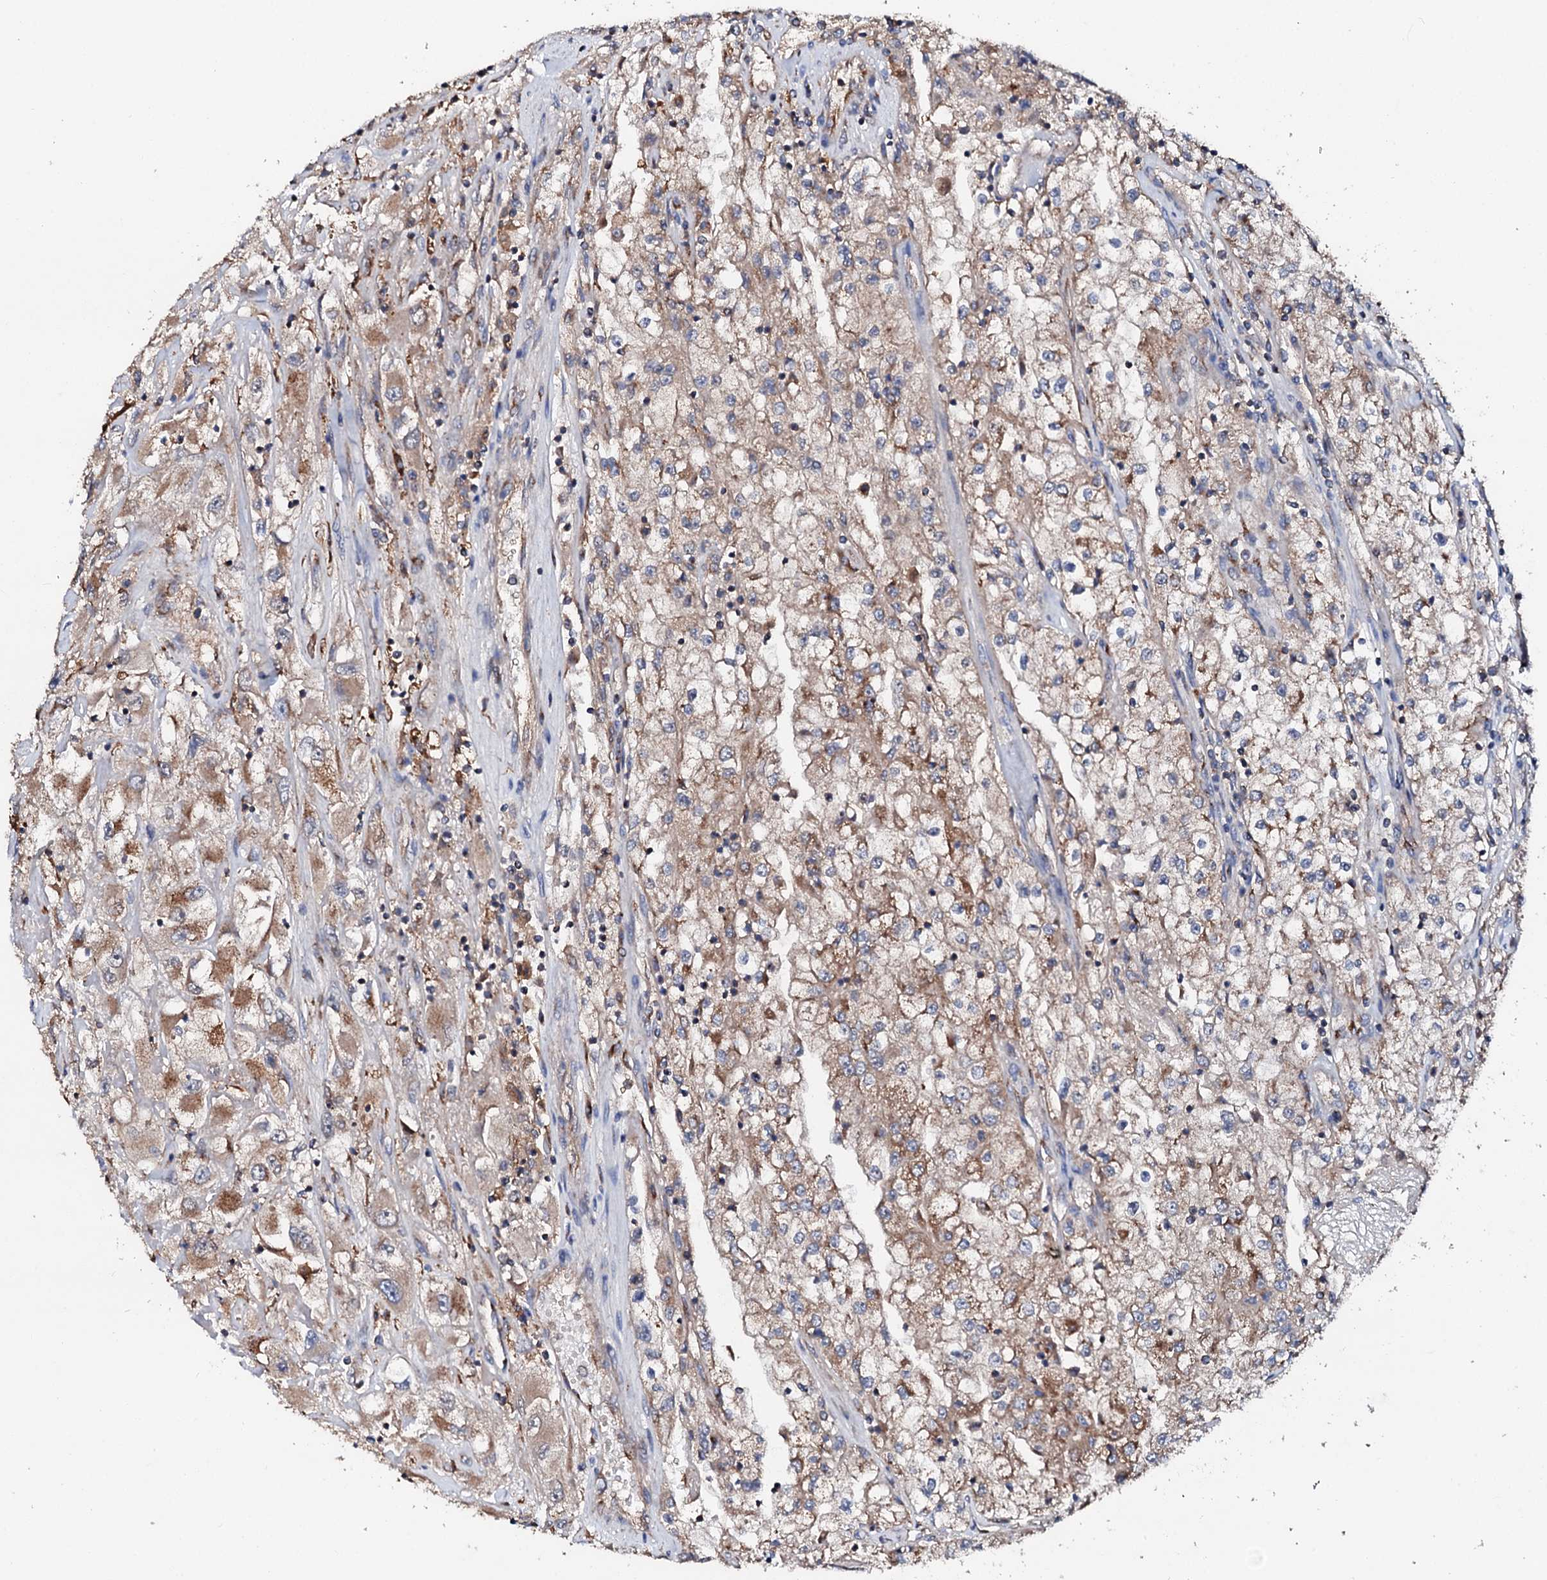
{"staining": {"intensity": "moderate", "quantity": "25%-75%", "location": "cytoplasmic/membranous"}, "tissue": "renal cancer", "cell_type": "Tumor cells", "image_type": "cancer", "snomed": [{"axis": "morphology", "description": "Adenocarcinoma, NOS"}, {"axis": "topography", "description": "Kidney"}], "caption": "Human adenocarcinoma (renal) stained with a protein marker exhibits moderate staining in tumor cells.", "gene": "ST3GAL1", "patient": {"sex": "female", "age": 52}}